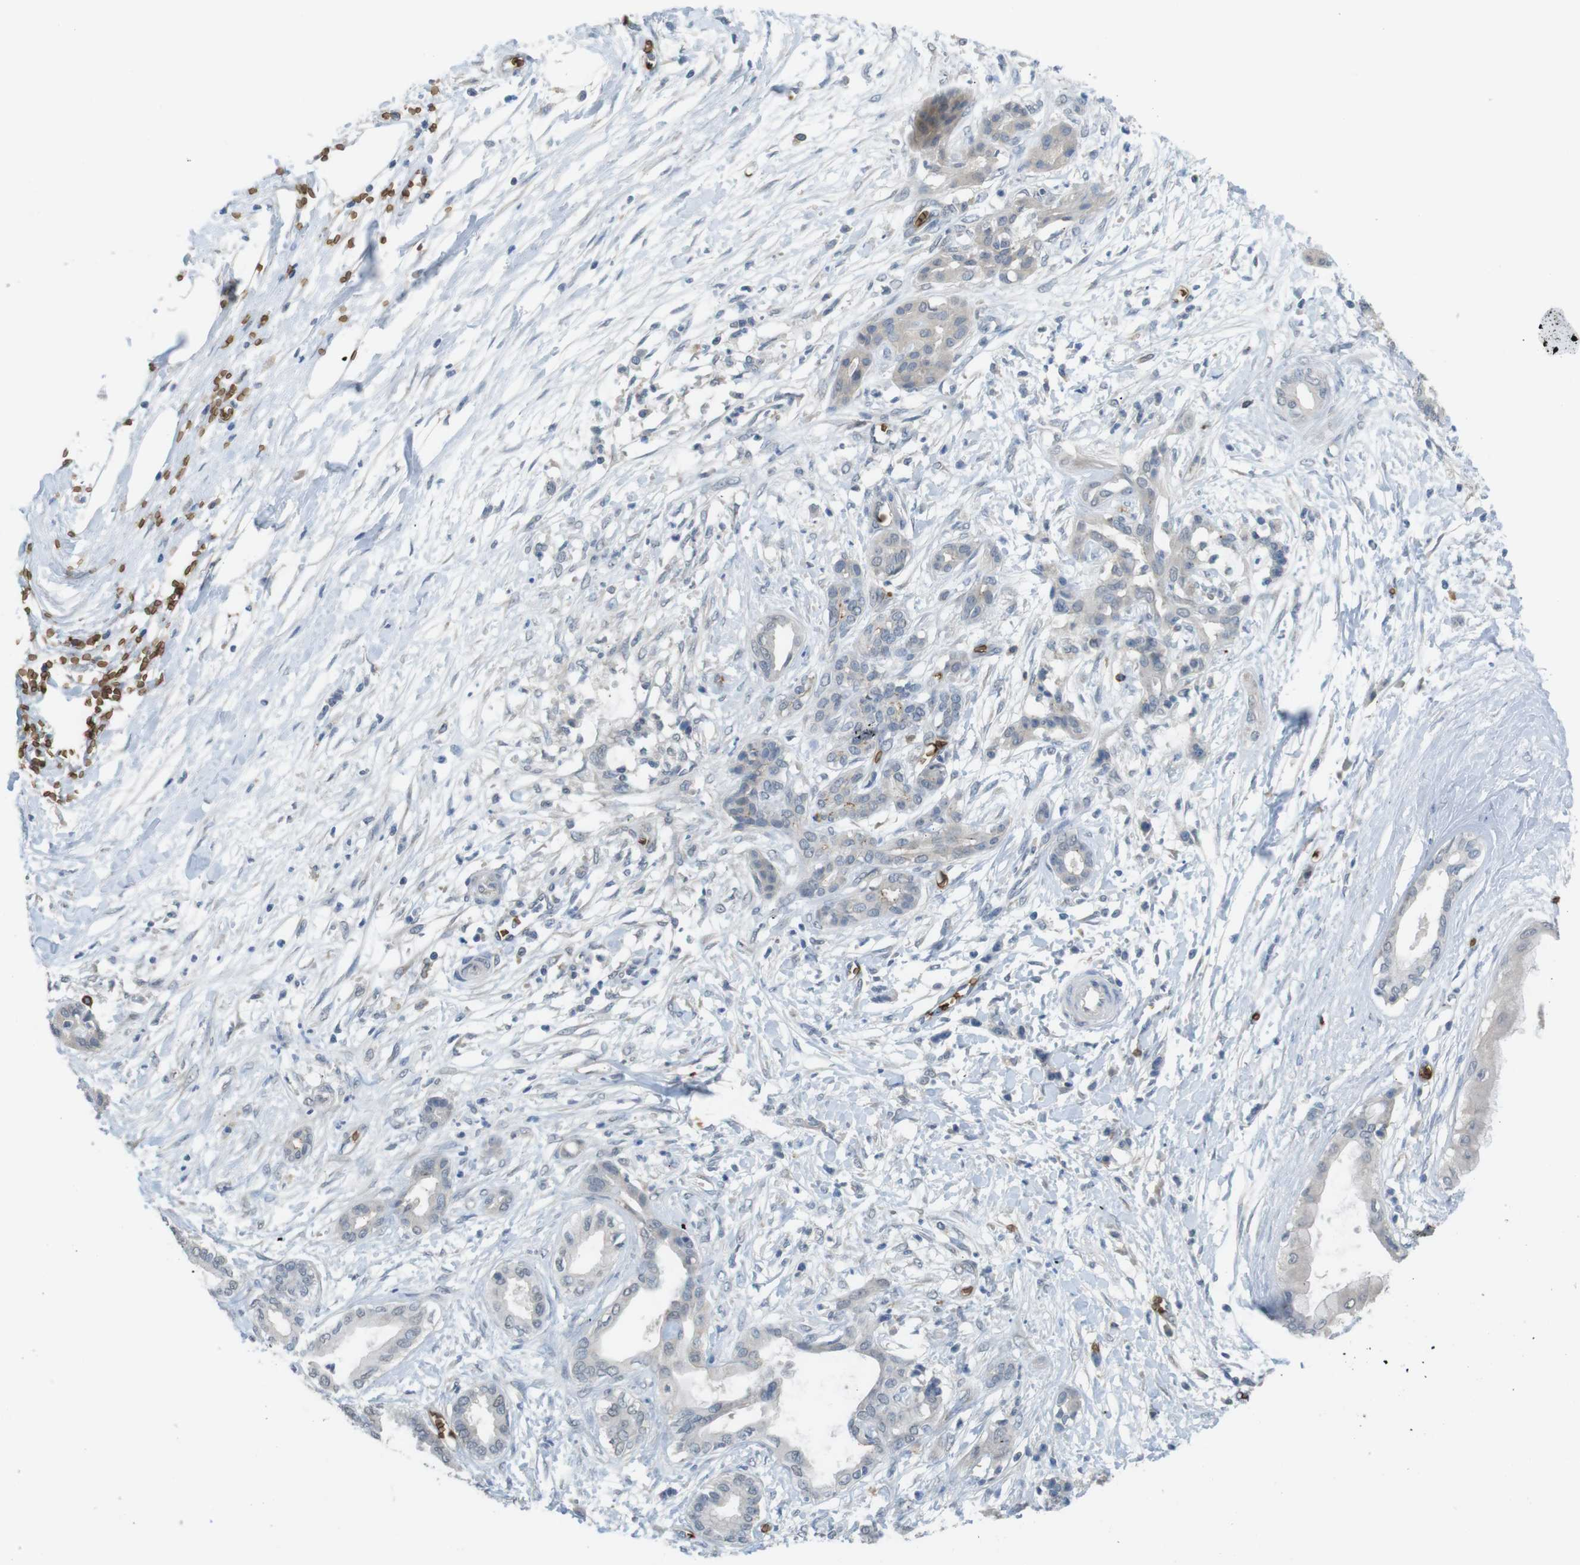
{"staining": {"intensity": "negative", "quantity": "none", "location": "none"}, "tissue": "pancreatic cancer", "cell_type": "Tumor cells", "image_type": "cancer", "snomed": [{"axis": "morphology", "description": "Adenocarcinoma, NOS"}, {"axis": "topography", "description": "Pancreas"}], "caption": "Immunohistochemistry (IHC) image of neoplastic tissue: pancreatic cancer stained with DAB (3,3'-diaminobenzidine) displays no significant protein expression in tumor cells. The staining is performed using DAB brown chromogen with nuclei counter-stained in using hematoxylin.", "gene": "GYPA", "patient": {"sex": "male", "age": 56}}